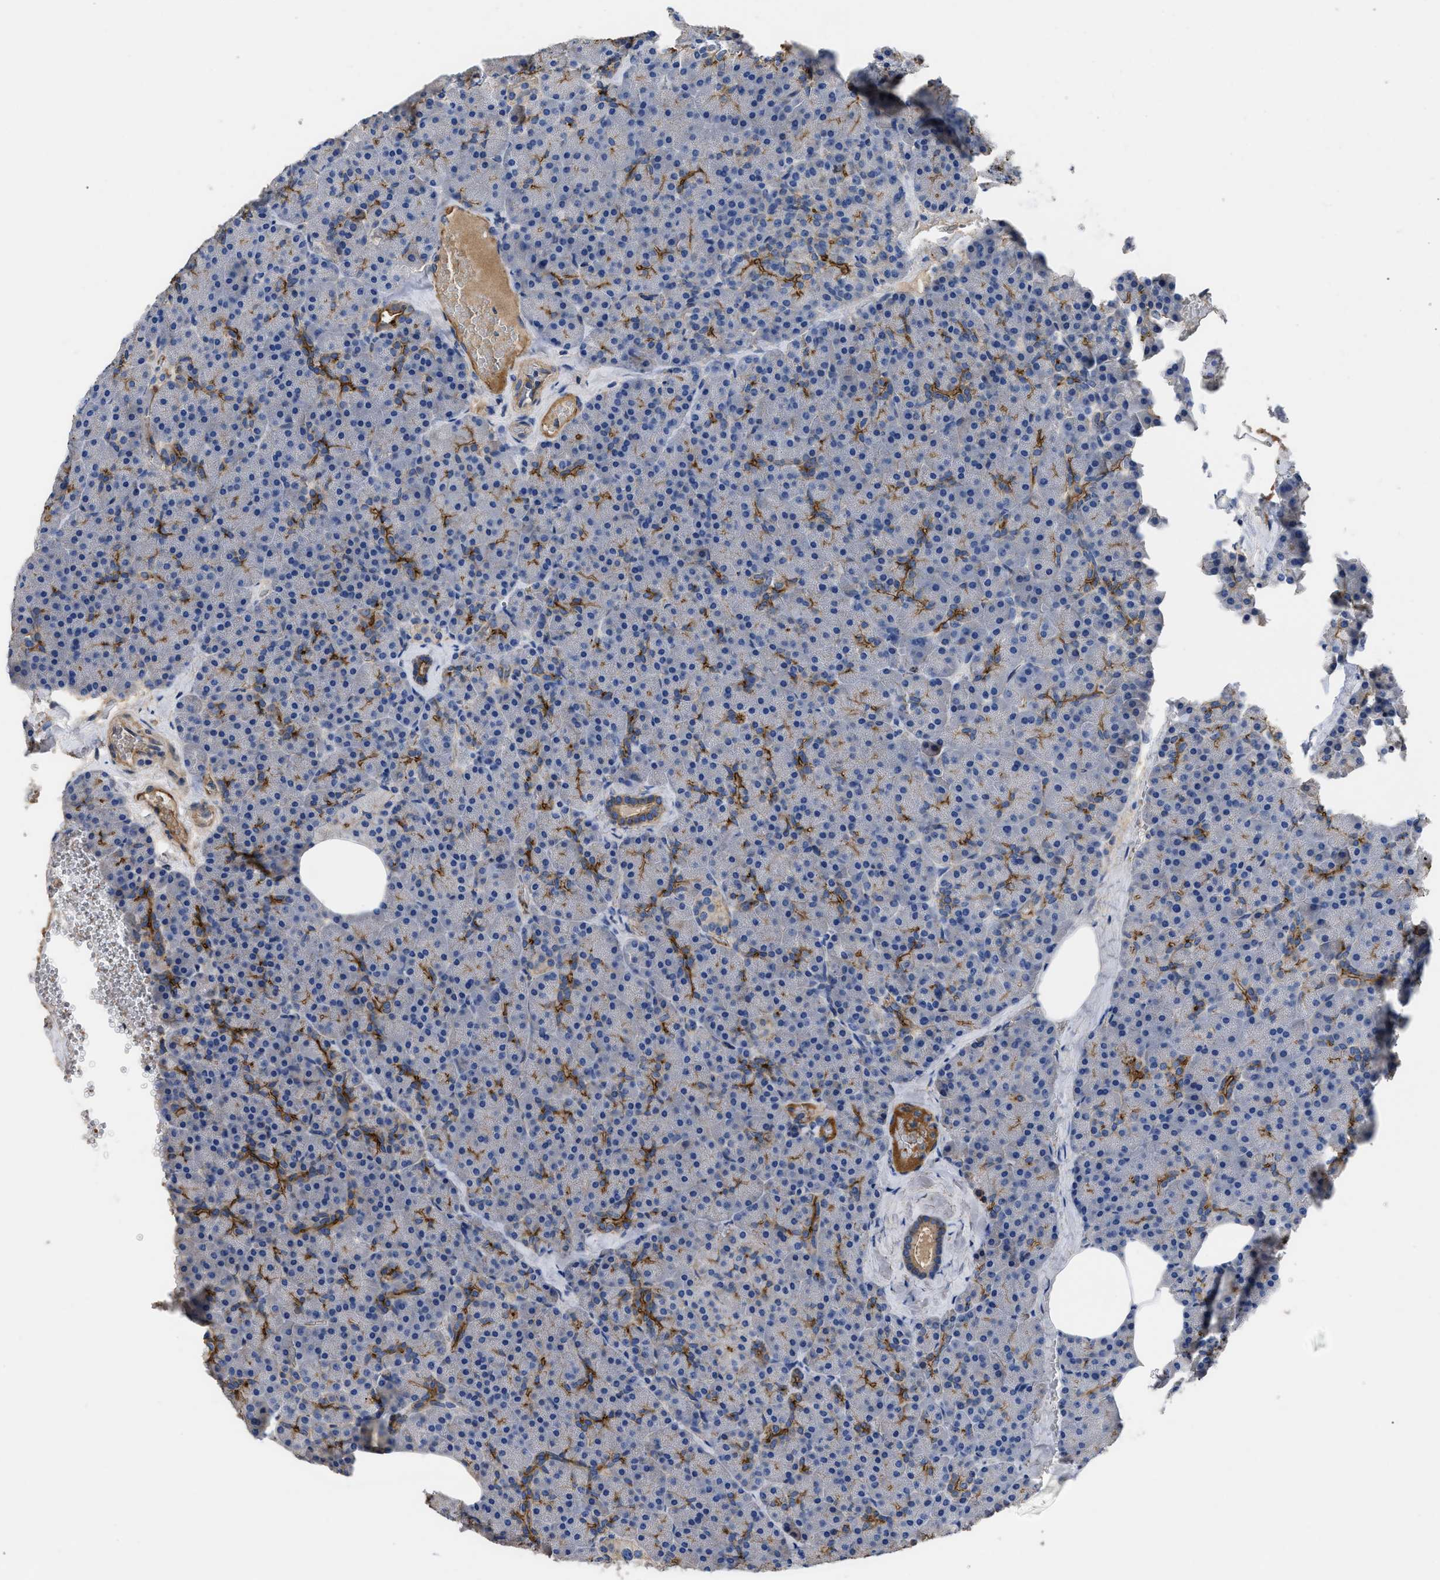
{"staining": {"intensity": "moderate", "quantity": "<25%", "location": "cytoplasmic/membranous"}, "tissue": "pancreas", "cell_type": "Exocrine glandular cells", "image_type": "normal", "snomed": [{"axis": "morphology", "description": "Normal tissue, NOS"}, {"axis": "morphology", "description": "Carcinoid, malignant, NOS"}, {"axis": "topography", "description": "Pancreas"}], "caption": "Brown immunohistochemical staining in benign pancreas shows moderate cytoplasmic/membranous expression in about <25% of exocrine glandular cells.", "gene": "USP4", "patient": {"sex": "female", "age": 35}}